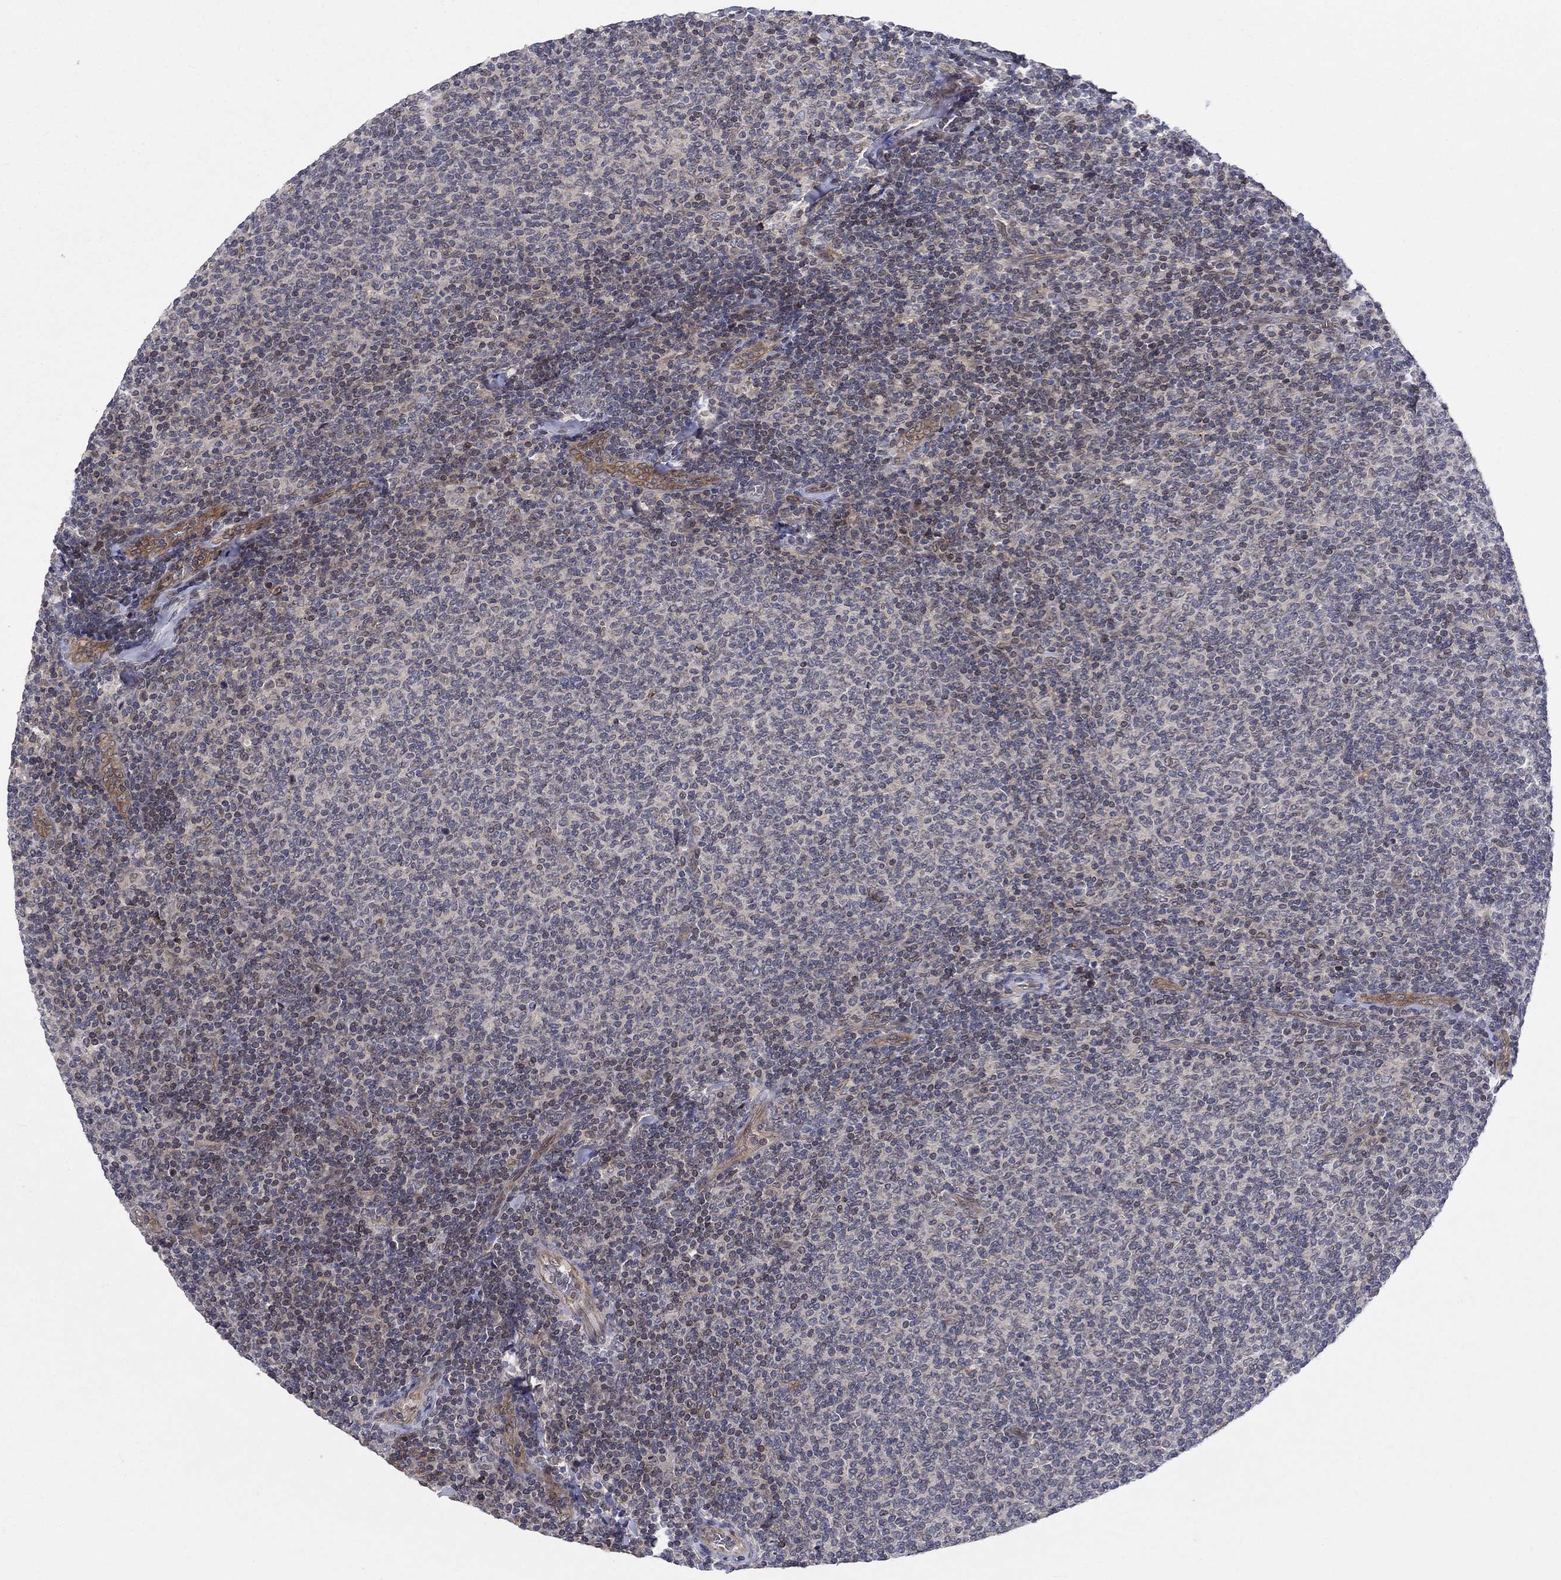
{"staining": {"intensity": "negative", "quantity": "none", "location": "none"}, "tissue": "lymphoma", "cell_type": "Tumor cells", "image_type": "cancer", "snomed": [{"axis": "morphology", "description": "Malignant lymphoma, non-Hodgkin's type, Low grade"}, {"axis": "topography", "description": "Lymph node"}], "caption": "The micrograph reveals no staining of tumor cells in lymphoma.", "gene": "CETN3", "patient": {"sex": "male", "age": 52}}